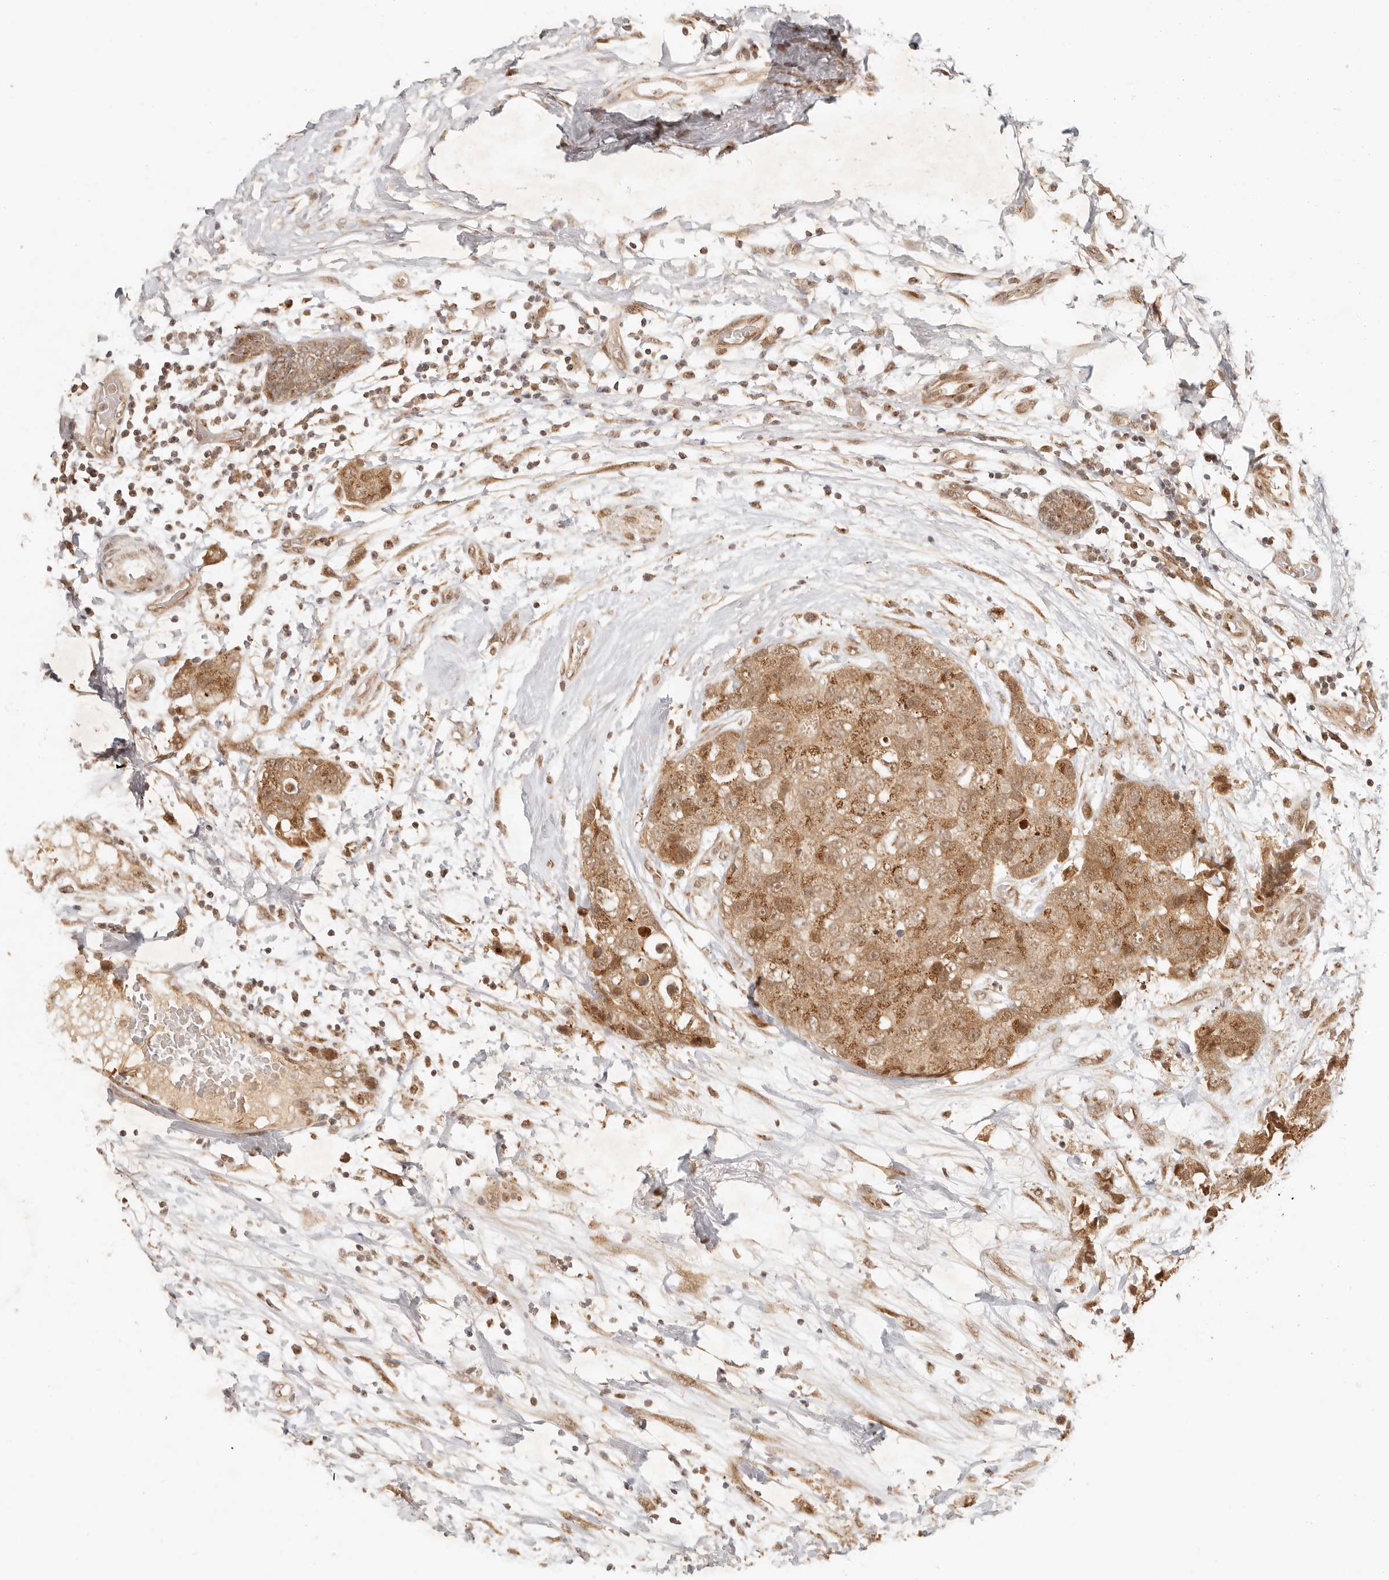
{"staining": {"intensity": "moderate", "quantity": ">75%", "location": "cytoplasmic/membranous,nuclear"}, "tissue": "breast cancer", "cell_type": "Tumor cells", "image_type": "cancer", "snomed": [{"axis": "morphology", "description": "Duct carcinoma"}, {"axis": "topography", "description": "Breast"}], "caption": "This is a photomicrograph of immunohistochemistry staining of breast infiltrating ductal carcinoma, which shows moderate expression in the cytoplasmic/membranous and nuclear of tumor cells.", "gene": "INTS11", "patient": {"sex": "female", "age": 62}}